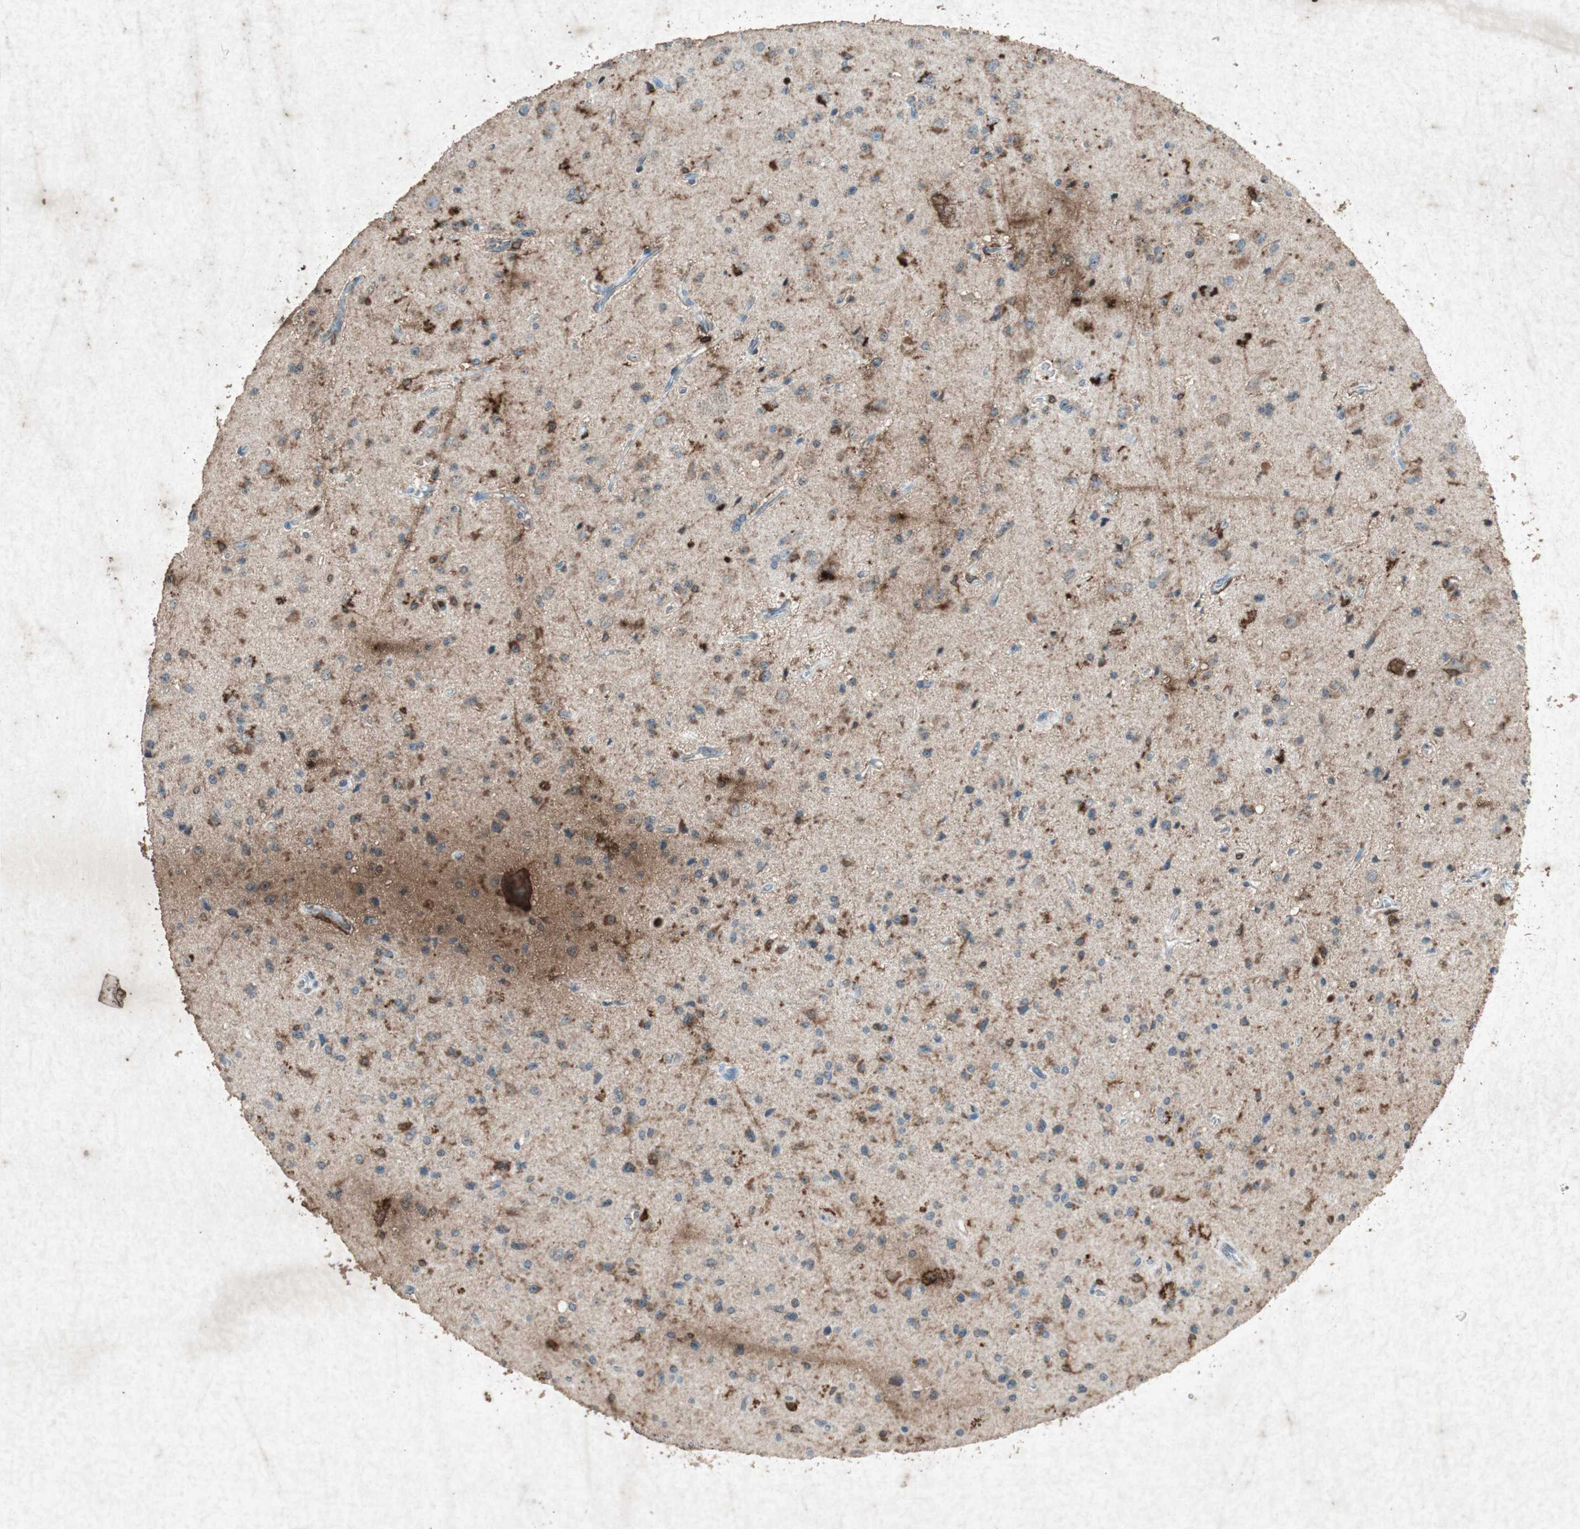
{"staining": {"intensity": "weak", "quantity": "25%-75%", "location": "cytoplasmic/membranous"}, "tissue": "glioma", "cell_type": "Tumor cells", "image_type": "cancer", "snomed": [{"axis": "morphology", "description": "Glioma, malignant, Low grade"}, {"axis": "topography", "description": "Brain"}], "caption": "Malignant glioma (low-grade) stained for a protein (brown) exhibits weak cytoplasmic/membranous positive positivity in about 25%-75% of tumor cells.", "gene": "TYROBP", "patient": {"sex": "male", "age": 58}}